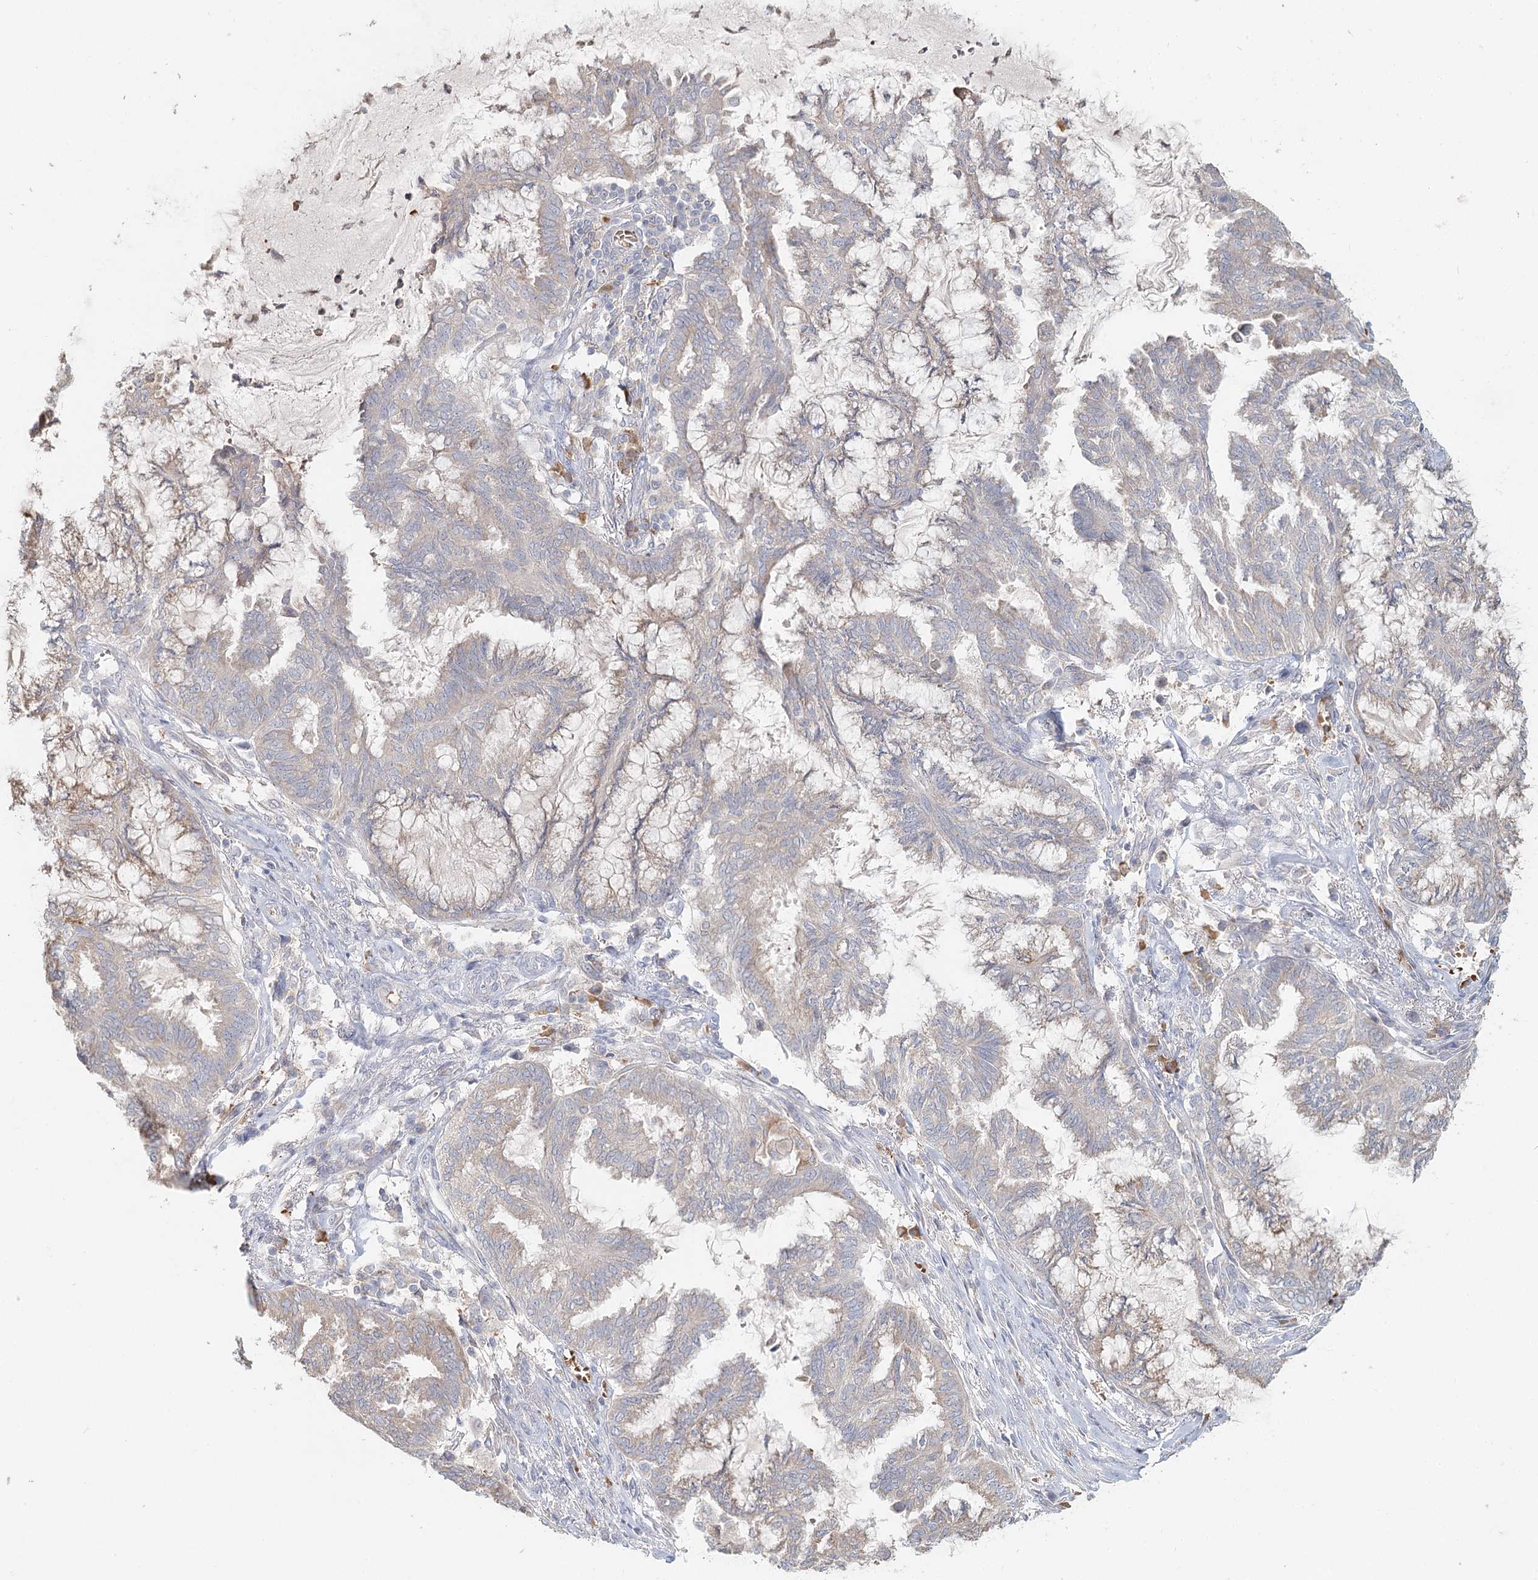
{"staining": {"intensity": "weak", "quantity": "<25%", "location": "cytoplasmic/membranous"}, "tissue": "endometrial cancer", "cell_type": "Tumor cells", "image_type": "cancer", "snomed": [{"axis": "morphology", "description": "Adenocarcinoma, NOS"}, {"axis": "topography", "description": "Endometrium"}], "caption": "Immunohistochemistry histopathology image of endometrial cancer stained for a protein (brown), which reveals no expression in tumor cells.", "gene": "ANKRD16", "patient": {"sex": "female", "age": 86}}